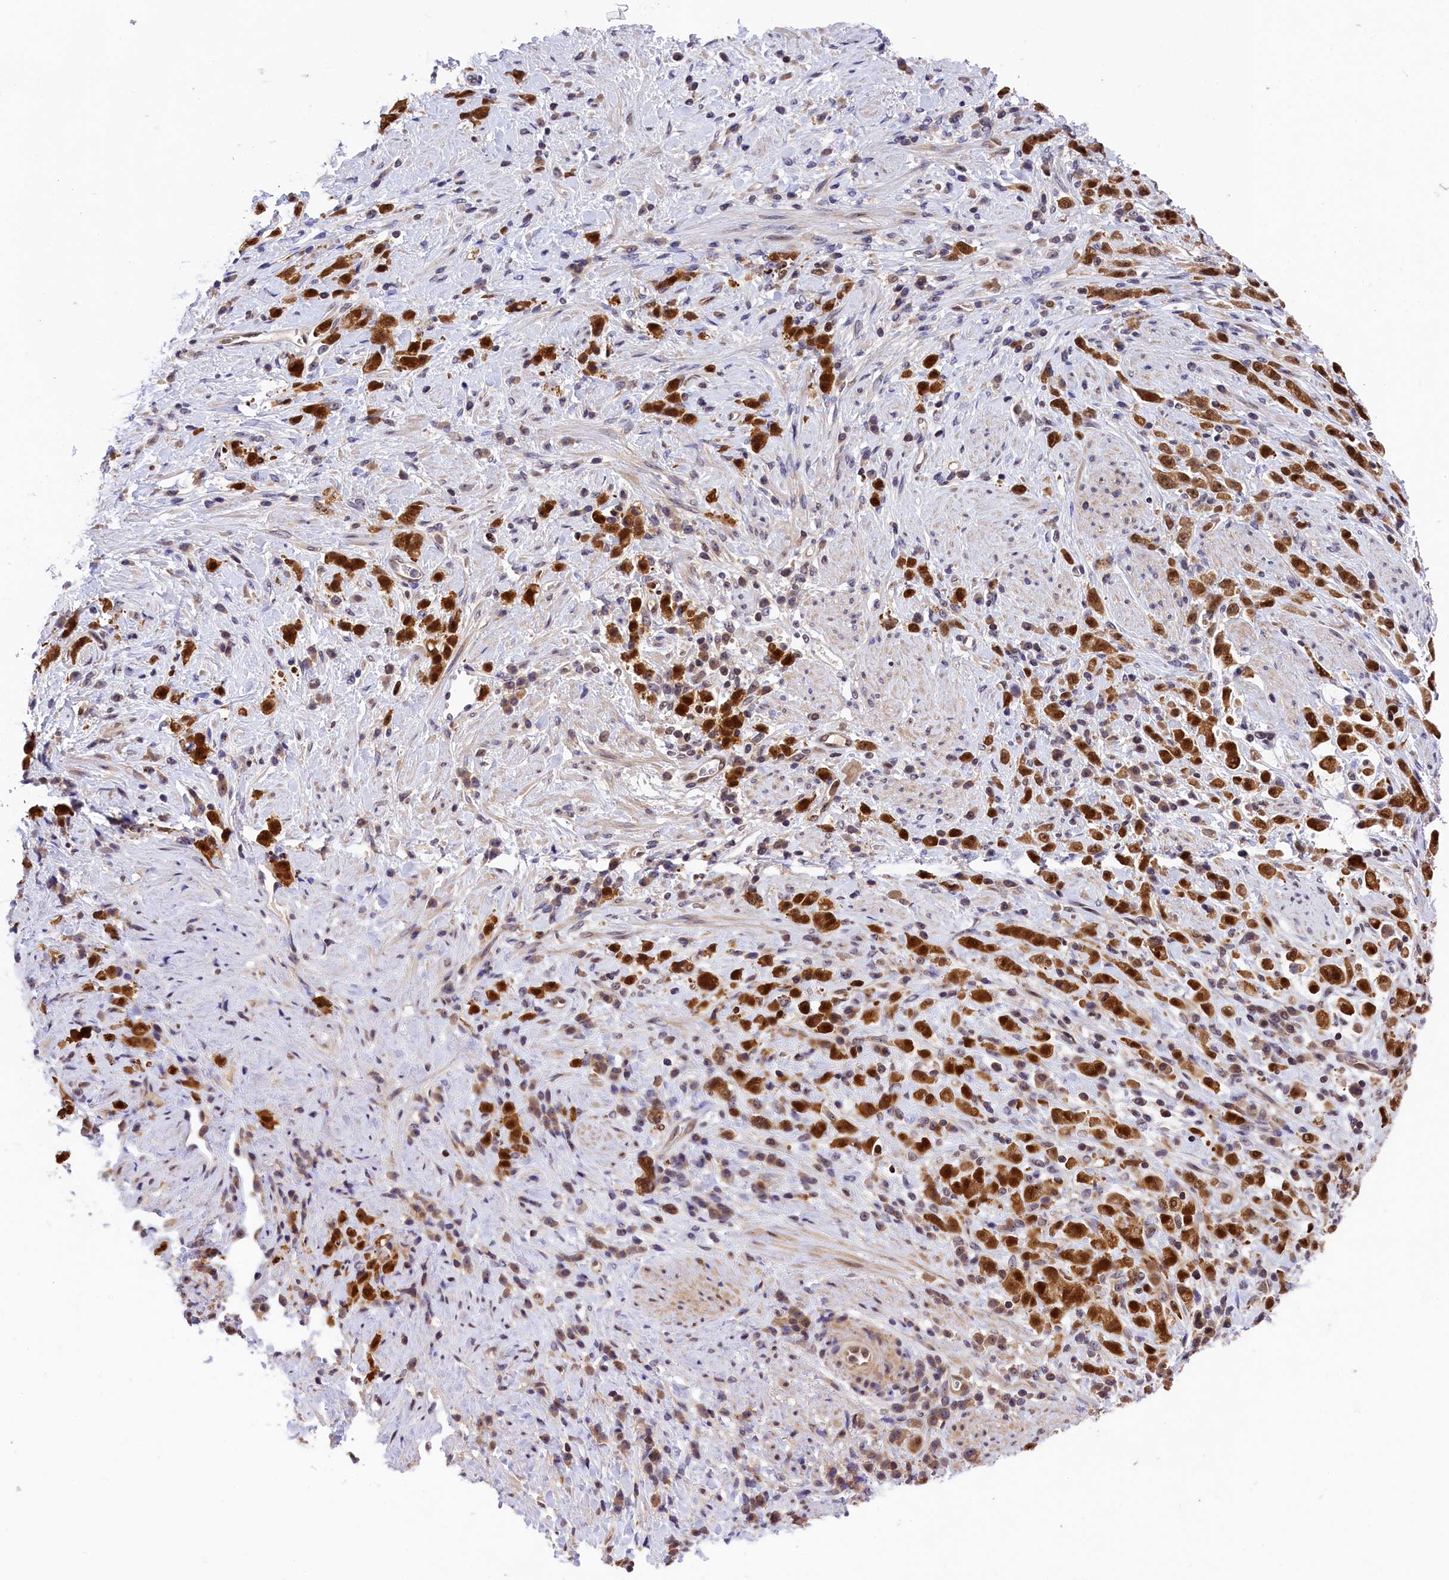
{"staining": {"intensity": "strong", "quantity": ">75%", "location": "cytoplasmic/membranous,nuclear"}, "tissue": "stomach cancer", "cell_type": "Tumor cells", "image_type": "cancer", "snomed": [{"axis": "morphology", "description": "Adenocarcinoma, NOS"}, {"axis": "topography", "description": "Stomach"}], "caption": "DAB (3,3'-diaminobenzidine) immunohistochemical staining of adenocarcinoma (stomach) exhibits strong cytoplasmic/membranous and nuclear protein staining in approximately >75% of tumor cells.", "gene": "EIF6", "patient": {"sex": "female", "age": 60}}